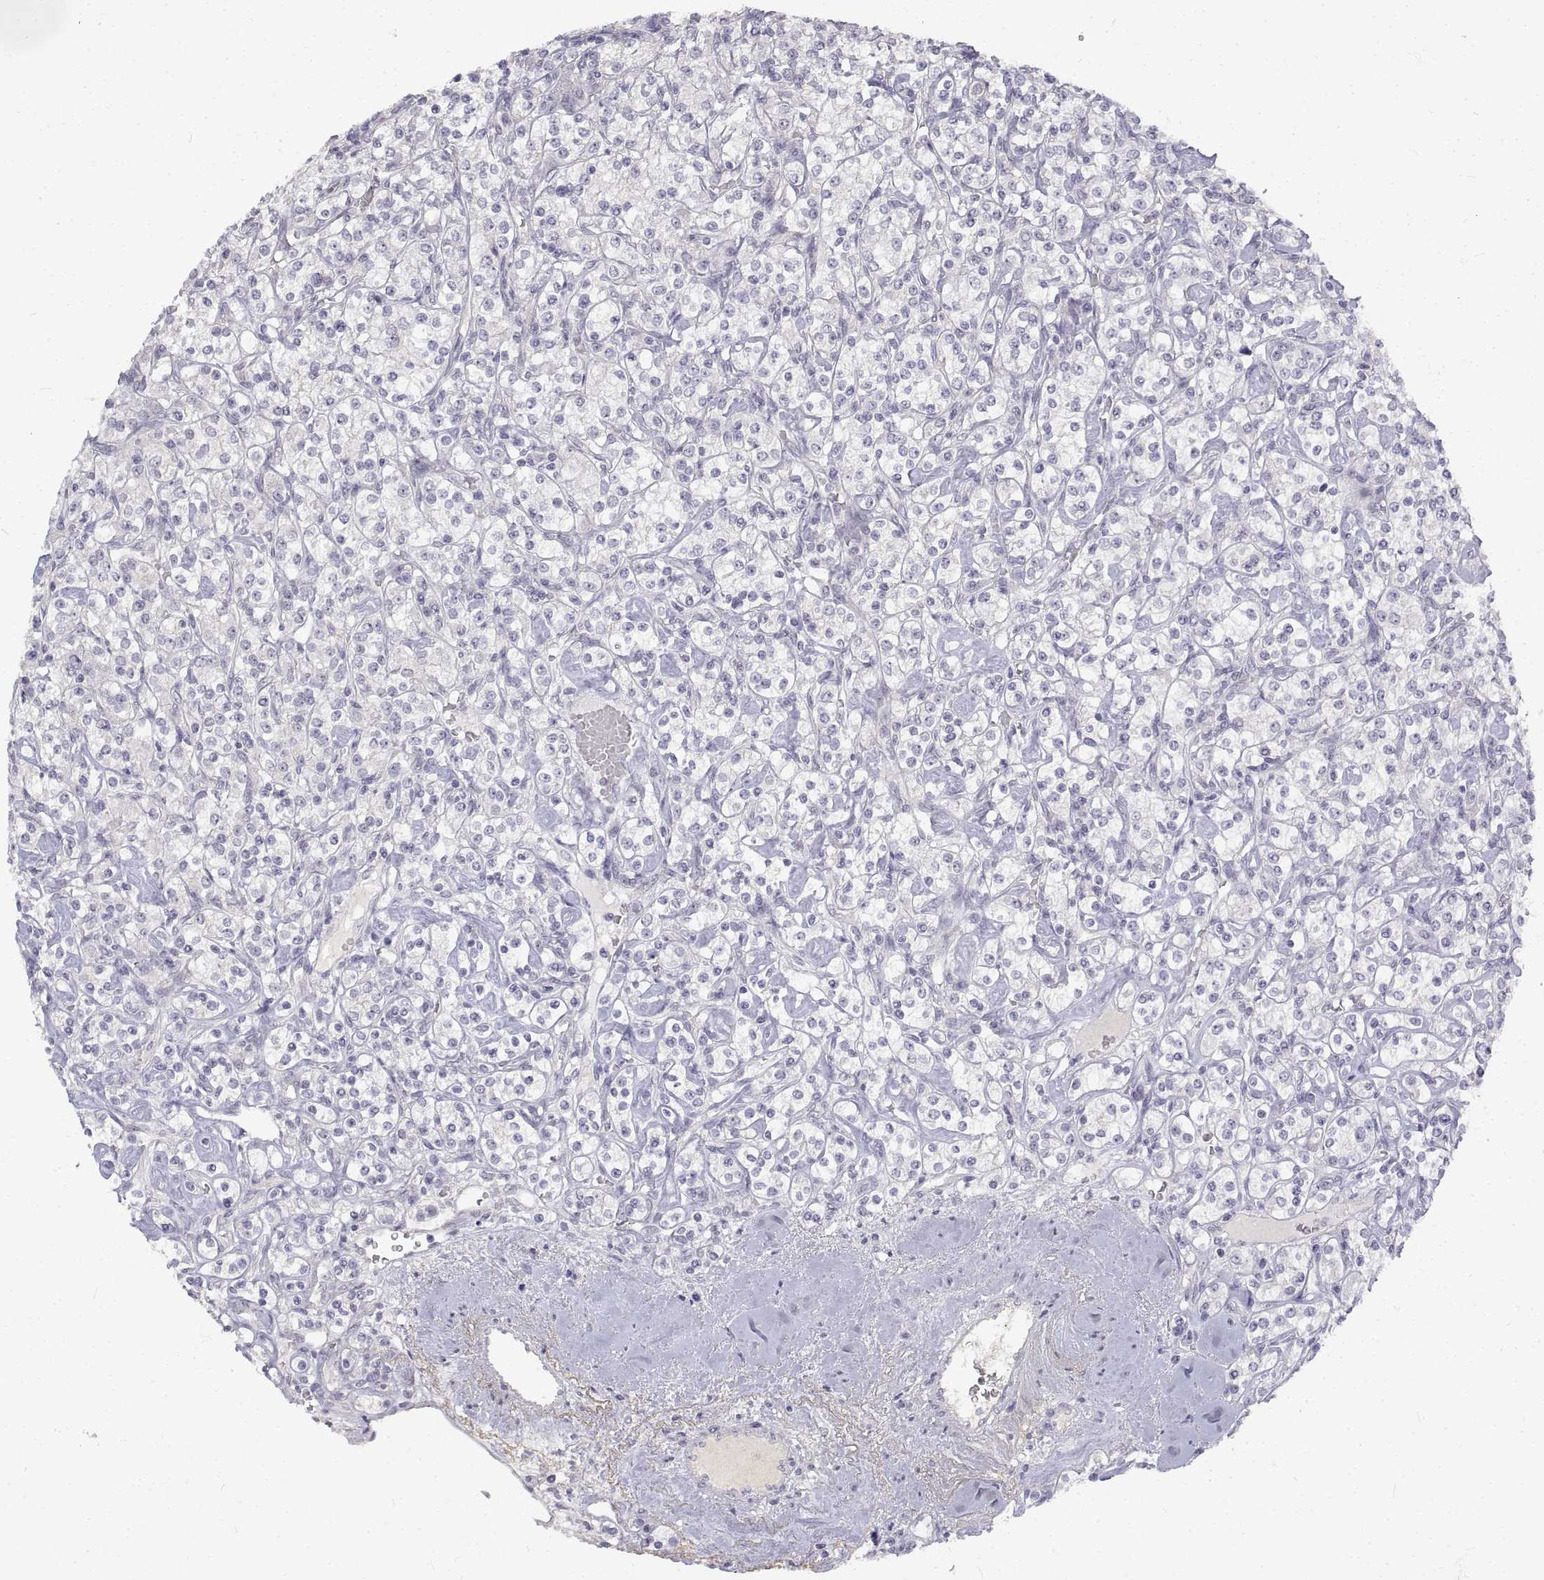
{"staining": {"intensity": "negative", "quantity": "none", "location": "none"}, "tissue": "renal cancer", "cell_type": "Tumor cells", "image_type": "cancer", "snomed": [{"axis": "morphology", "description": "Adenocarcinoma, NOS"}, {"axis": "topography", "description": "Kidney"}], "caption": "A histopathology image of human renal cancer (adenocarcinoma) is negative for staining in tumor cells.", "gene": "ANO2", "patient": {"sex": "male", "age": 77}}